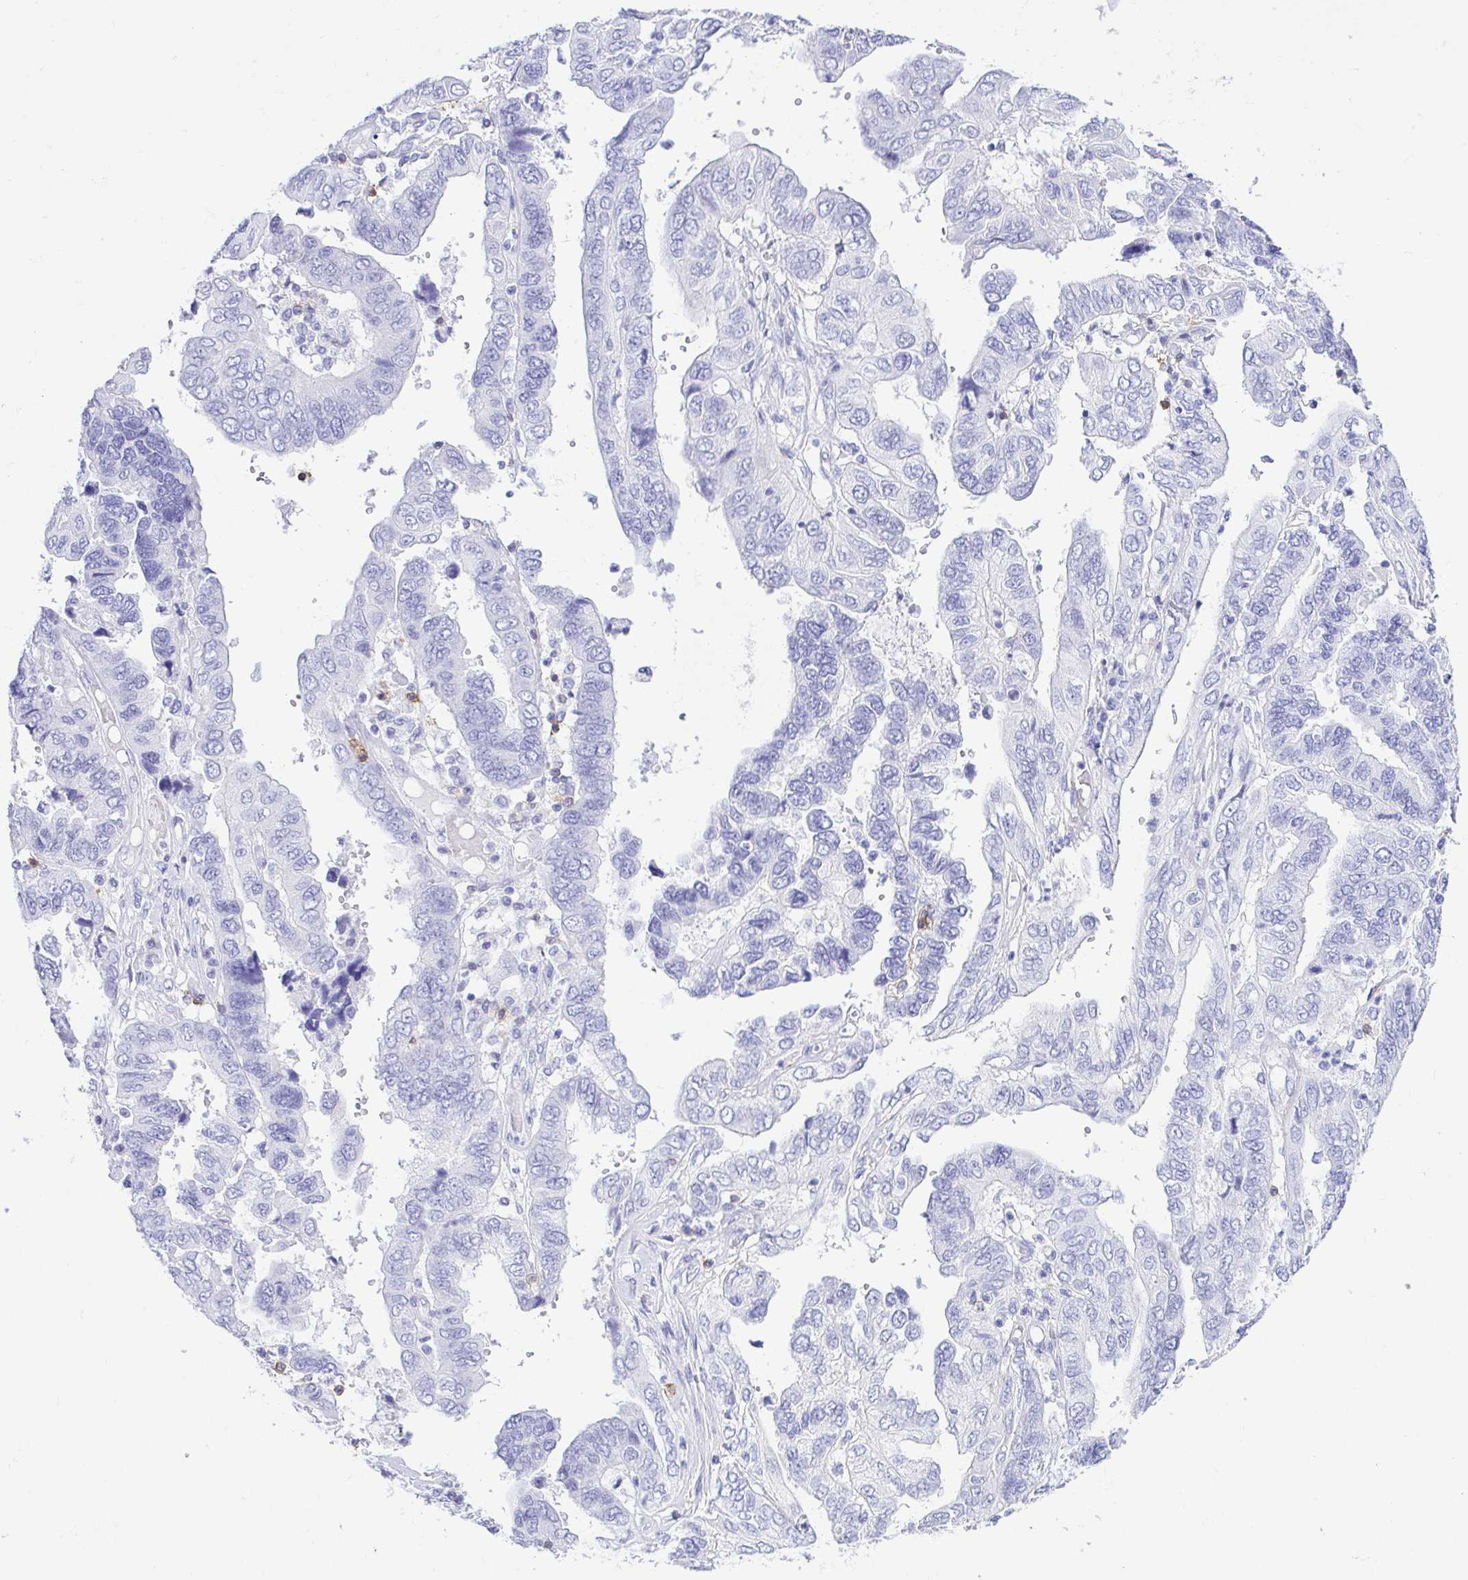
{"staining": {"intensity": "negative", "quantity": "none", "location": "none"}, "tissue": "ovarian cancer", "cell_type": "Tumor cells", "image_type": "cancer", "snomed": [{"axis": "morphology", "description": "Cystadenocarcinoma, serous, NOS"}, {"axis": "topography", "description": "Ovary"}], "caption": "Serous cystadenocarcinoma (ovarian) was stained to show a protein in brown. There is no significant positivity in tumor cells.", "gene": "CD5", "patient": {"sex": "female", "age": 79}}